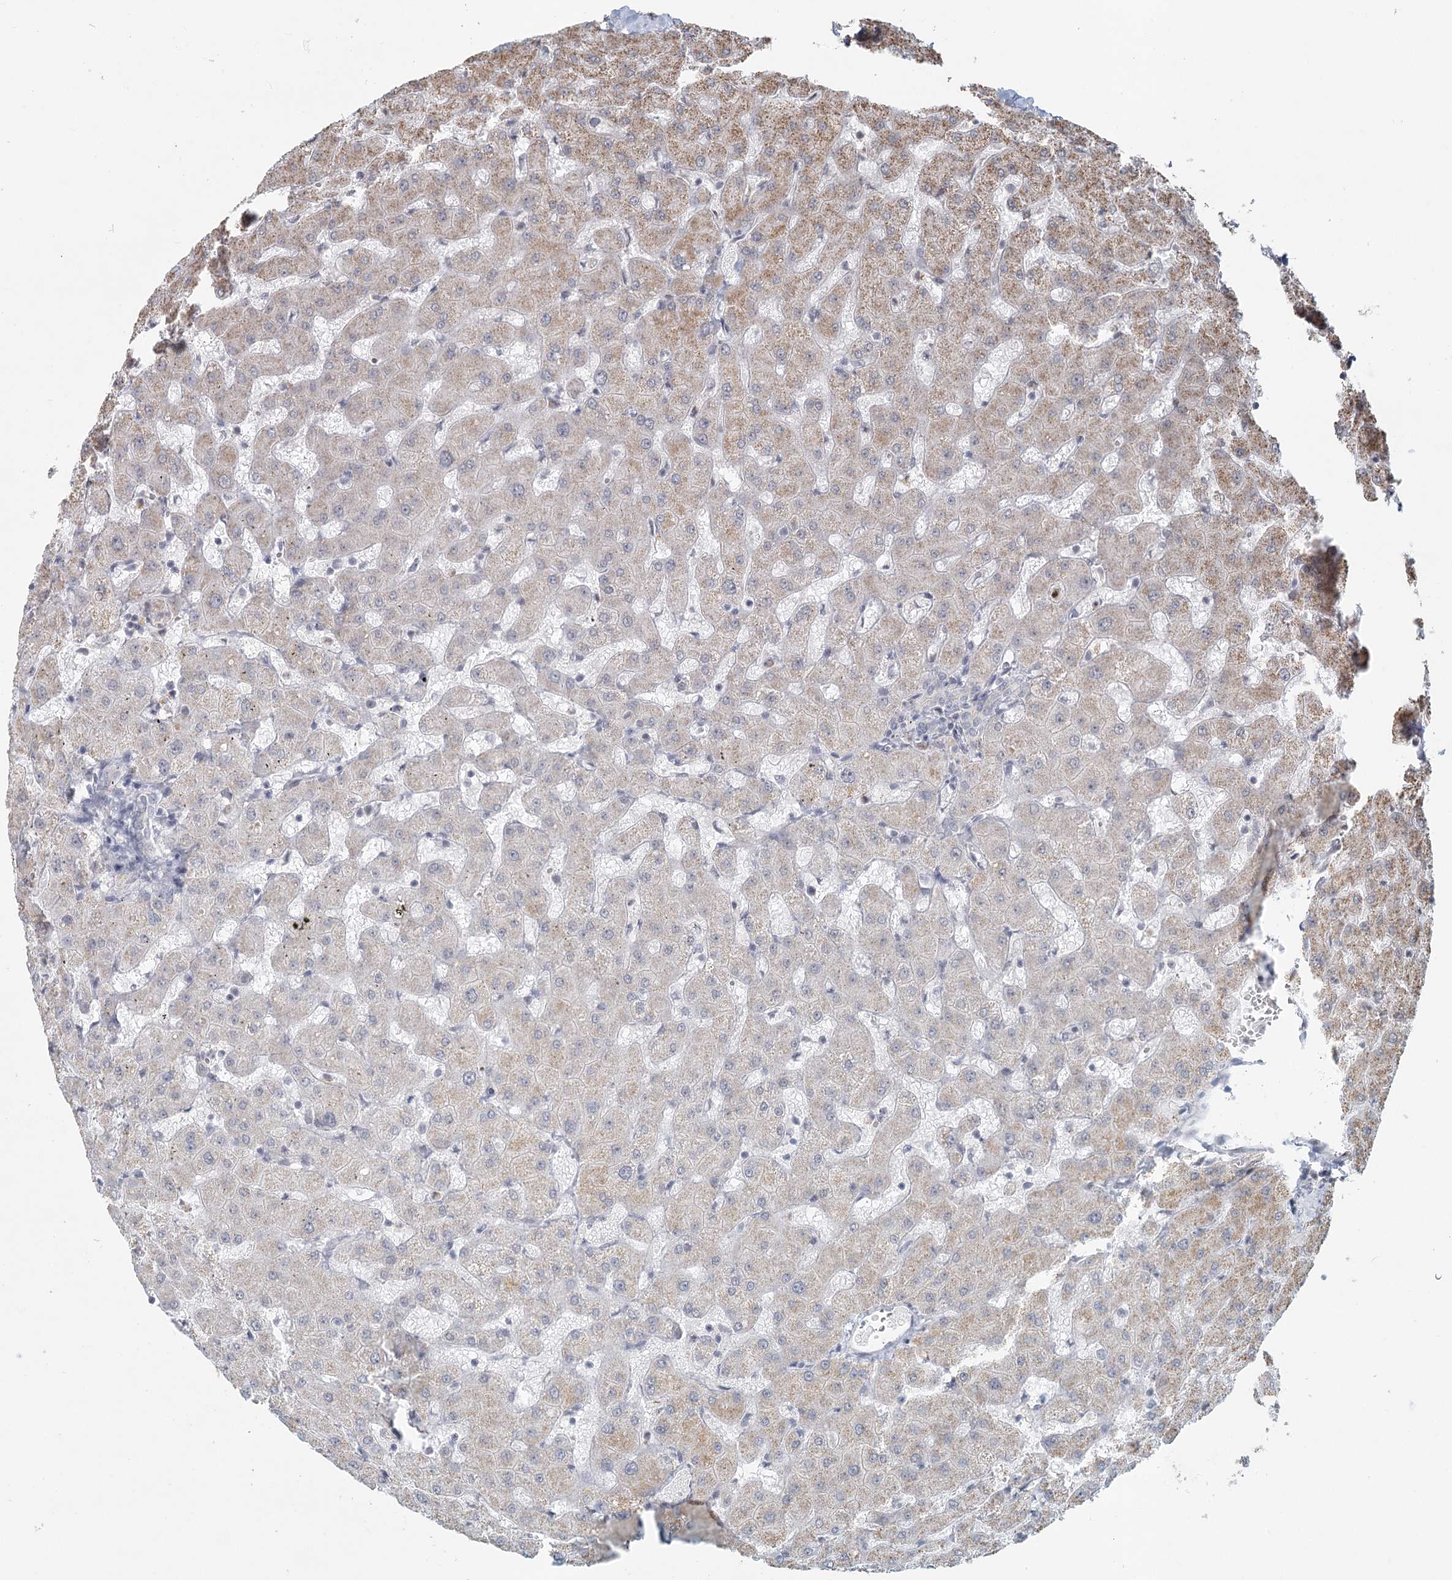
{"staining": {"intensity": "negative", "quantity": "none", "location": "none"}, "tissue": "liver", "cell_type": "Cholangiocytes", "image_type": "normal", "snomed": [{"axis": "morphology", "description": "Normal tissue, NOS"}, {"axis": "topography", "description": "Liver"}], "caption": "An image of liver stained for a protein demonstrates no brown staining in cholangiocytes. (DAB IHC with hematoxylin counter stain).", "gene": "GPALPP1", "patient": {"sex": "female", "age": 63}}